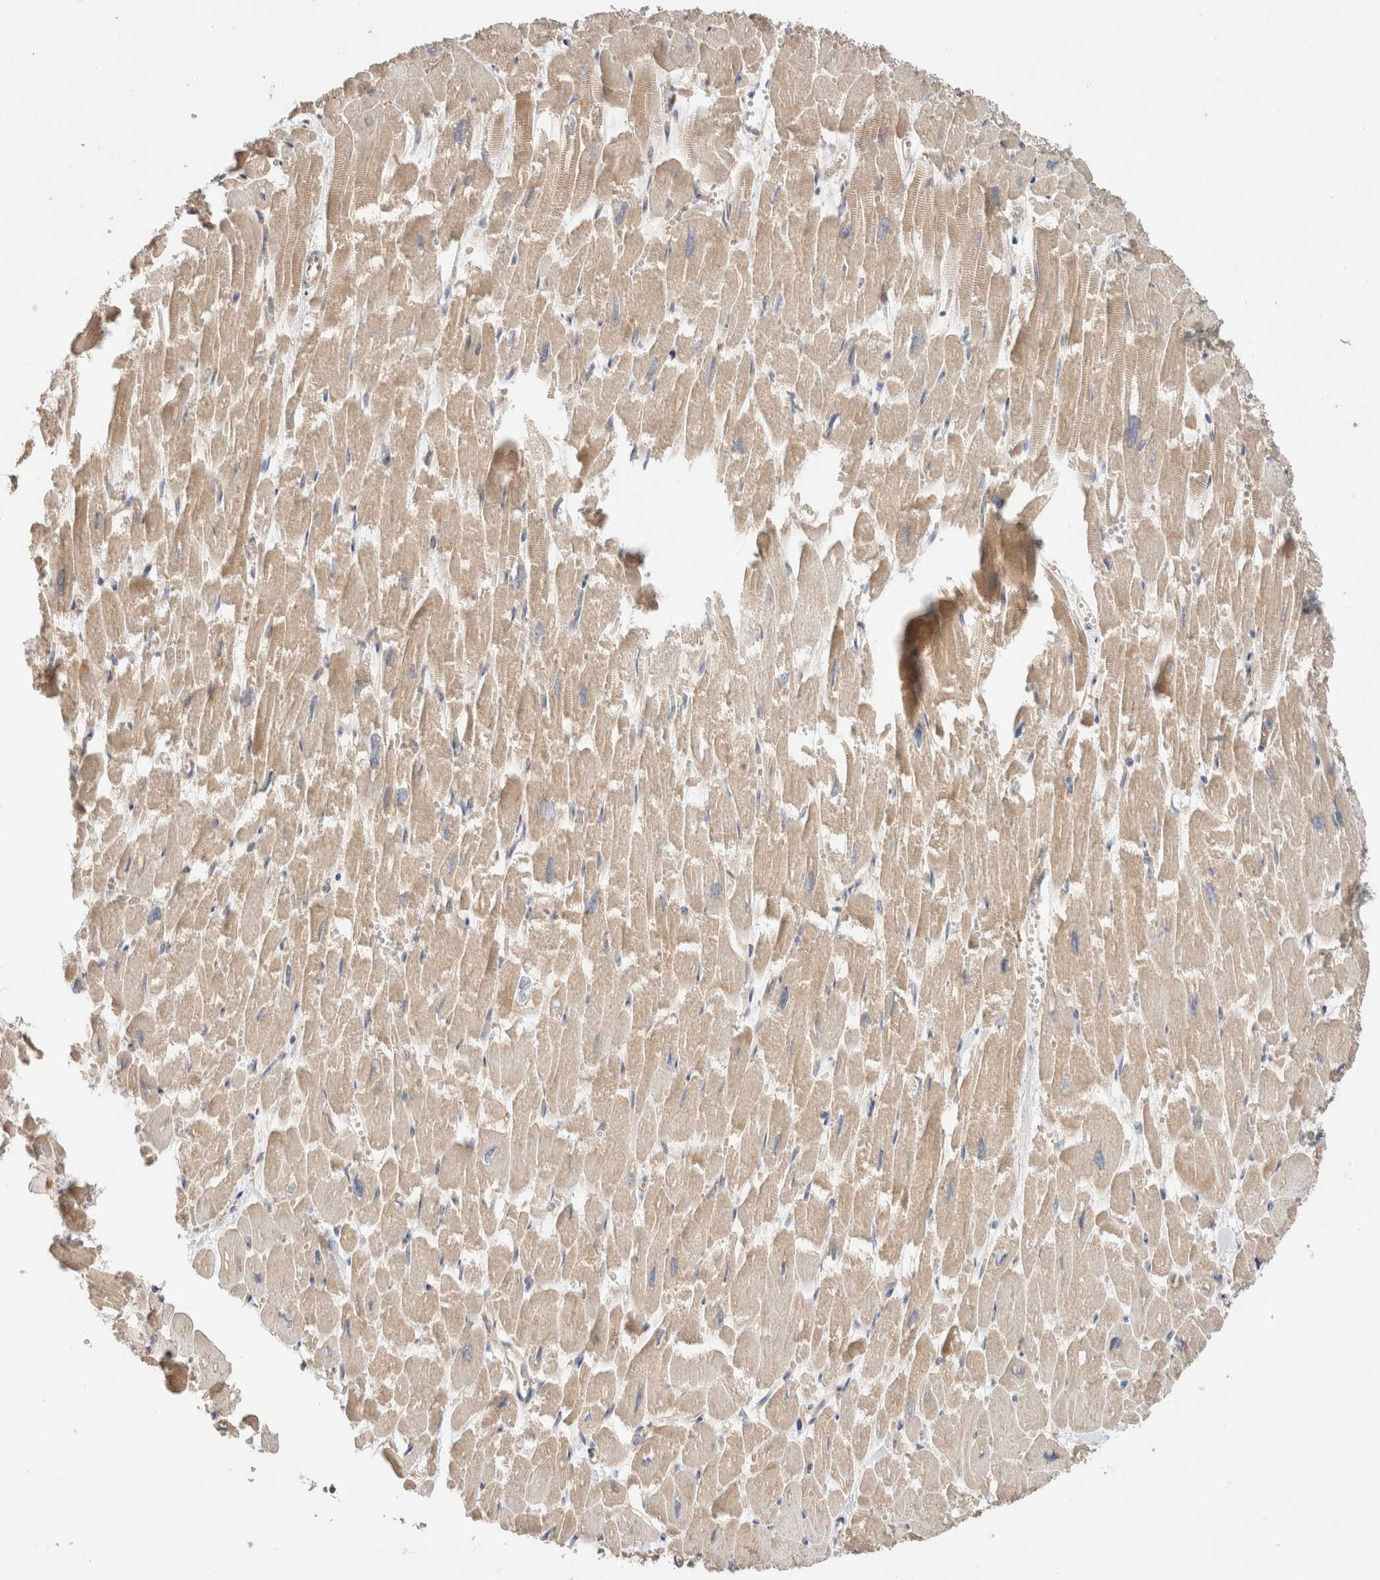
{"staining": {"intensity": "moderate", "quantity": ">75%", "location": "cytoplasmic/membranous"}, "tissue": "heart muscle", "cell_type": "Cardiomyocytes", "image_type": "normal", "snomed": [{"axis": "morphology", "description": "Normal tissue, NOS"}, {"axis": "topography", "description": "Heart"}], "caption": "Protein staining reveals moderate cytoplasmic/membranous positivity in about >75% of cardiomyocytes in benign heart muscle. (Stains: DAB (3,3'-diaminobenzidine) in brown, nuclei in blue, Microscopy: brightfield microscopy at high magnification).", "gene": "B3GNTL1", "patient": {"sex": "male", "age": 54}}